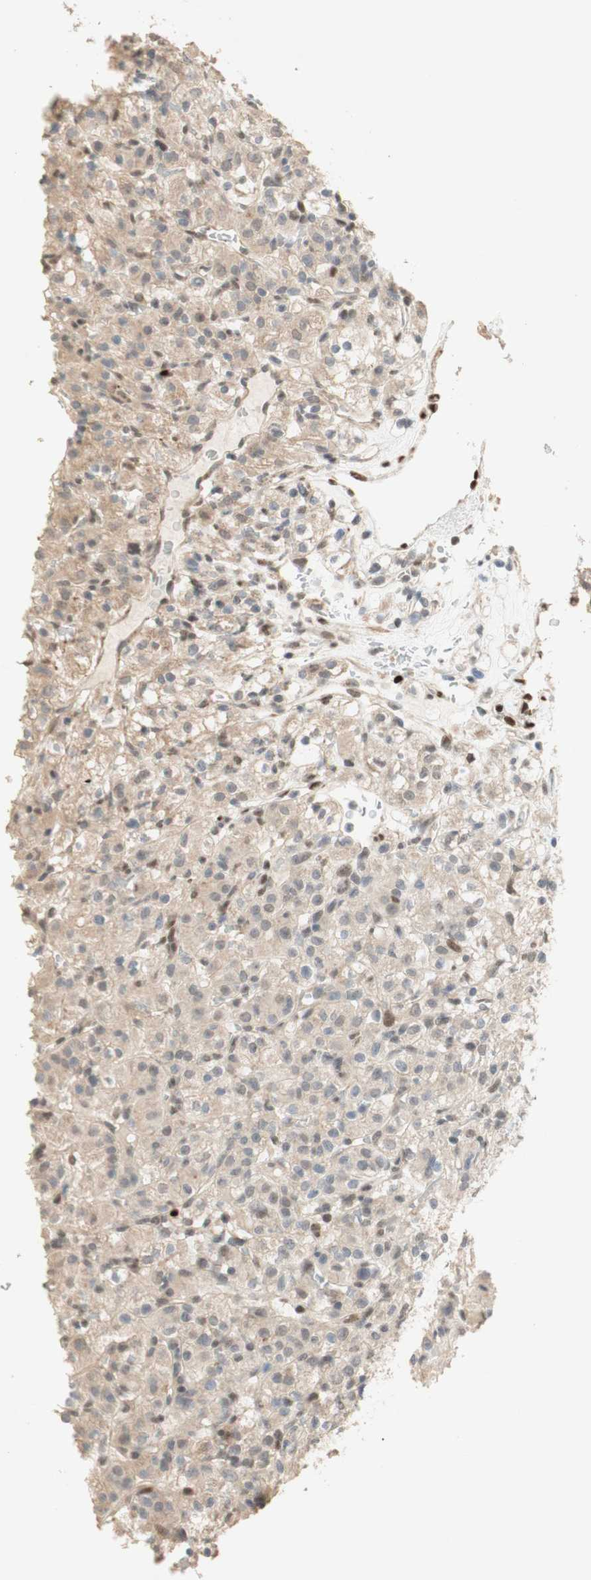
{"staining": {"intensity": "negative", "quantity": "none", "location": "none"}, "tissue": "renal cancer", "cell_type": "Tumor cells", "image_type": "cancer", "snomed": [{"axis": "morphology", "description": "Normal tissue, NOS"}, {"axis": "morphology", "description": "Adenocarcinoma, NOS"}, {"axis": "topography", "description": "Kidney"}], "caption": "DAB (3,3'-diaminobenzidine) immunohistochemical staining of human adenocarcinoma (renal) displays no significant positivity in tumor cells.", "gene": "FOXP1", "patient": {"sex": "female", "age": 72}}